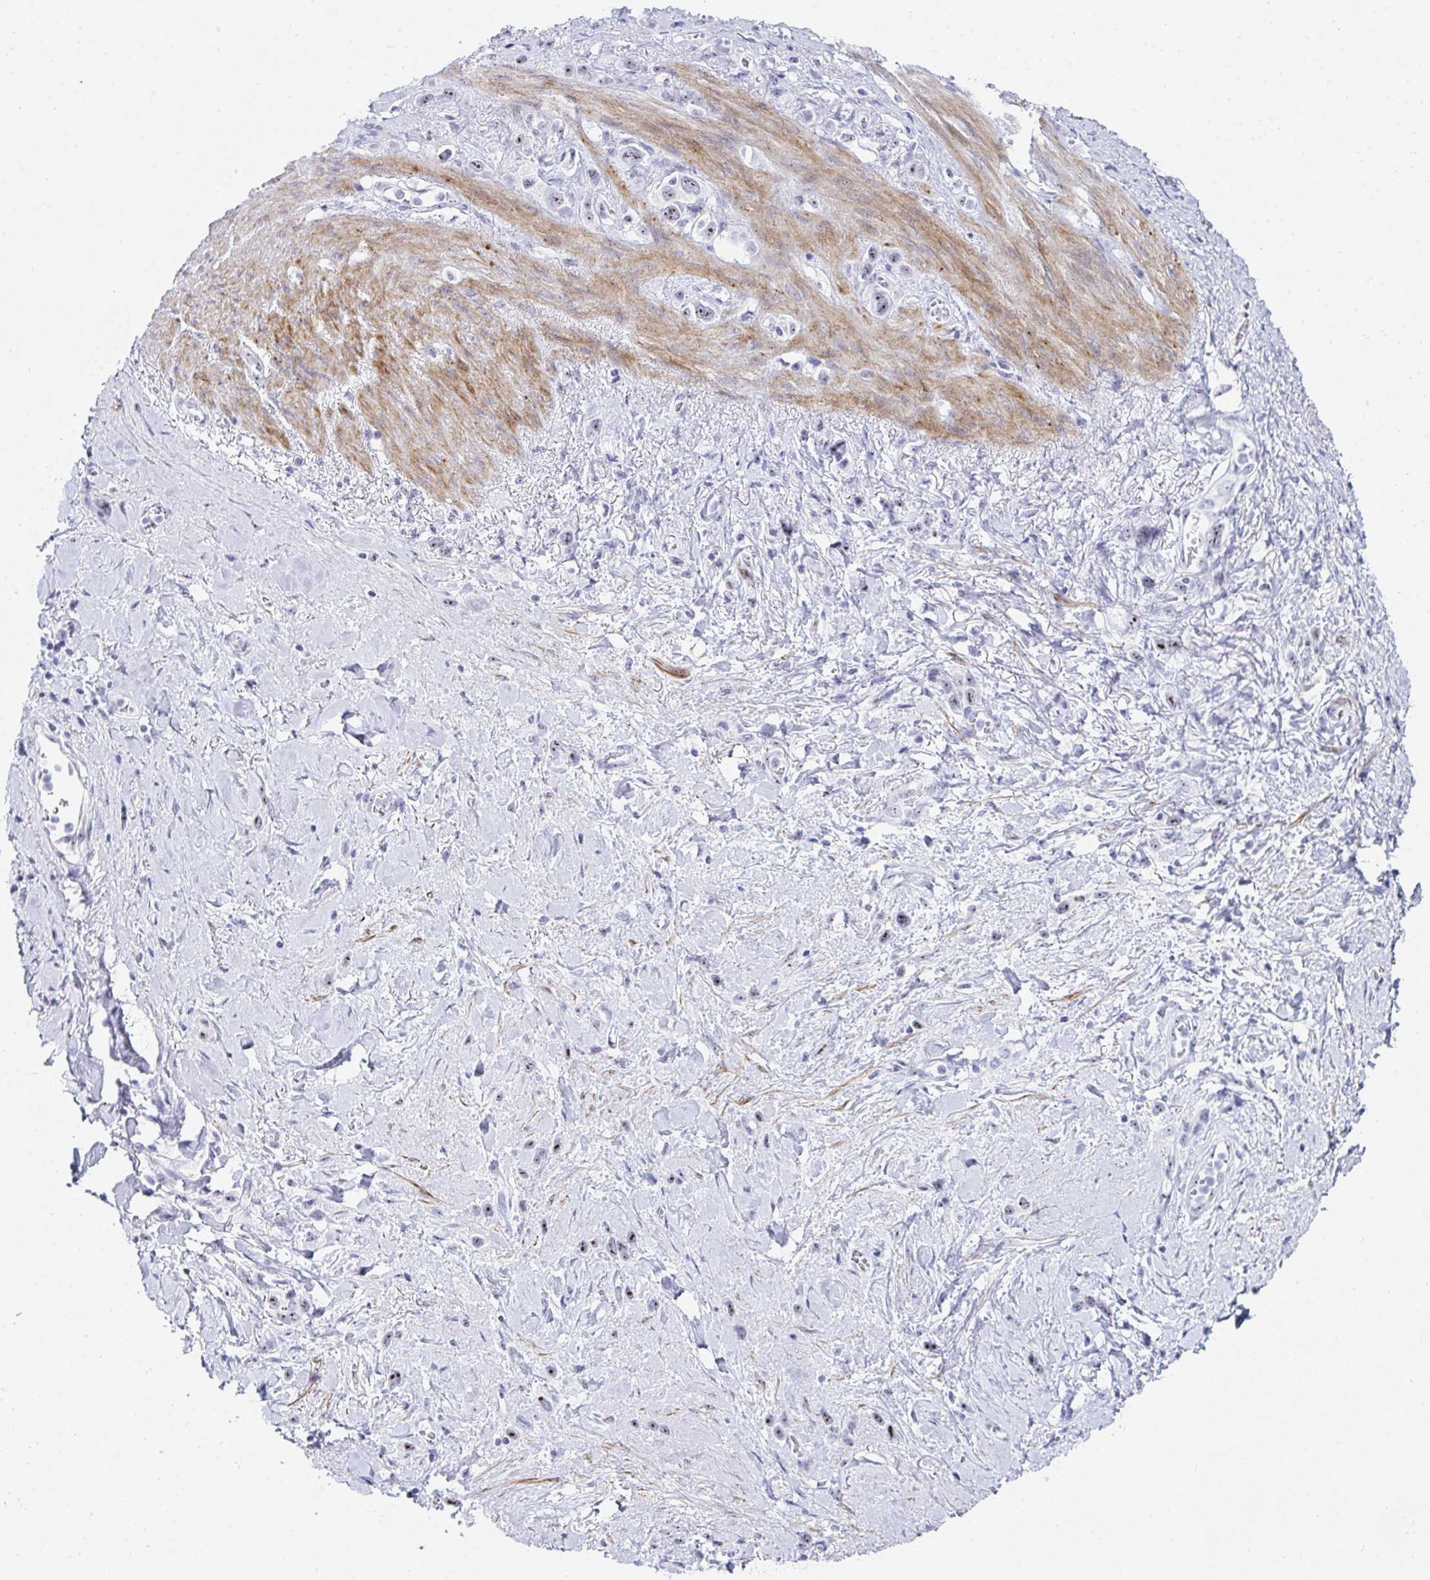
{"staining": {"intensity": "moderate", "quantity": ">75%", "location": "nuclear"}, "tissue": "stomach cancer", "cell_type": "Tumor cells", "image_type": "cancer", "snomed": [{"axis": "morphology", "description": "Adenocarcinoma, NOS"}, {"axis": "topography", "description": "Stomach"}], "caption": "Immunohistochemical staining of stomach cancer (adenocarcinoma) reveals medium levels of moderate nuclear protein positivity in about >75% of tumor cells.", "gene": "NOP10", "patient": {"sex": "female", "age": 65}}